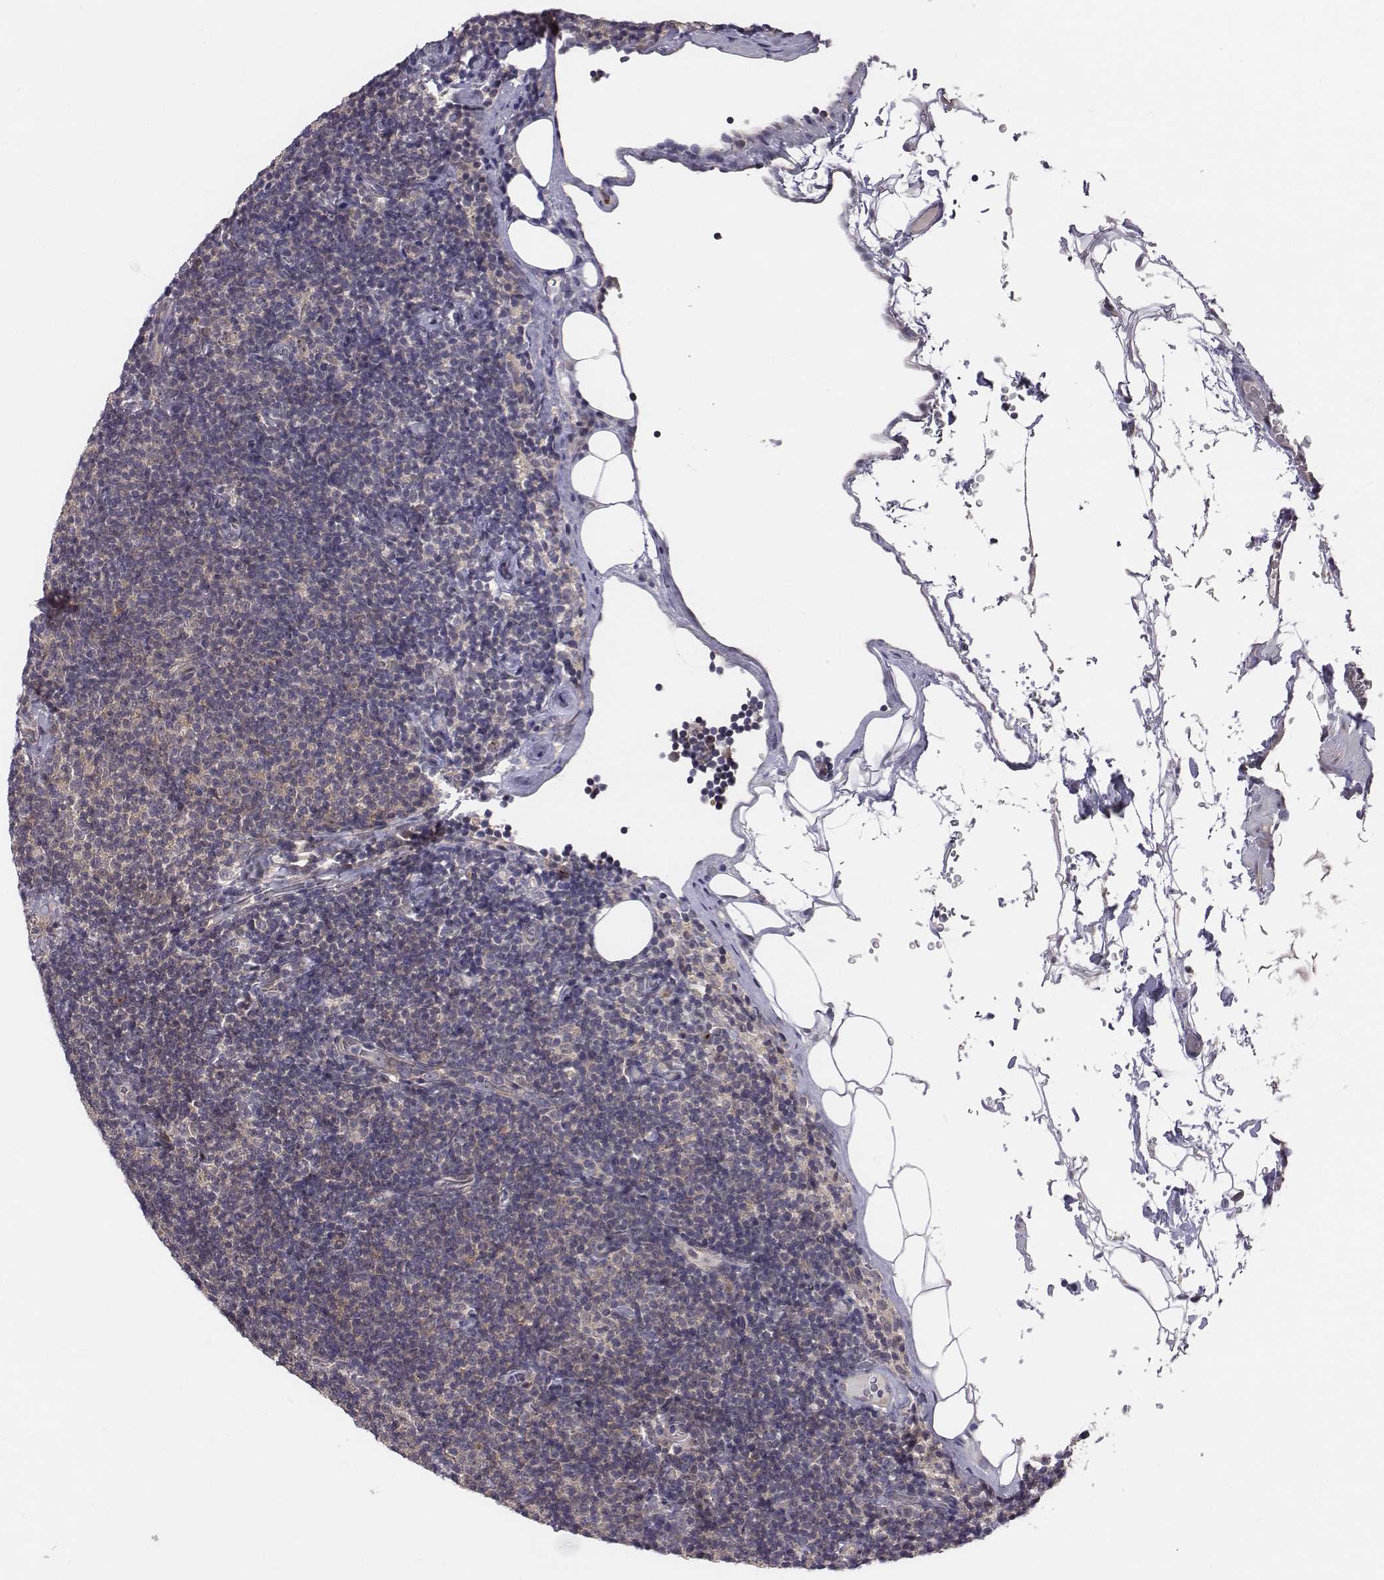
{"staining": {"intensity": "weak", "quantity": ">75%", "location": "cytoplasmic/membranous"}, "tissue": "lymphoma", "cell_type": "Tumor cells", "image_type": "cancer", "snomed": [{"axis": "morphology", "description": "Malignant lymphoma, non-Hodgkin's type, Low grade"}, {"axis": "topography", "description": "Lymph node"}], "caption": "Protein analysis of low-grade malignant lymphoma, non-Hodgkin's type tissue displays weak cytoplasmic/membranous staining in approximately >75% of tumor cells. The protein is stained brown, and the nuclei are stained in blue (DAB (3,3'-diaminobenzidine) IHC with brightfield microscopy, high magnification).", "gene": "SMURF2", "patient": {"sex": "male", "age": 81}}